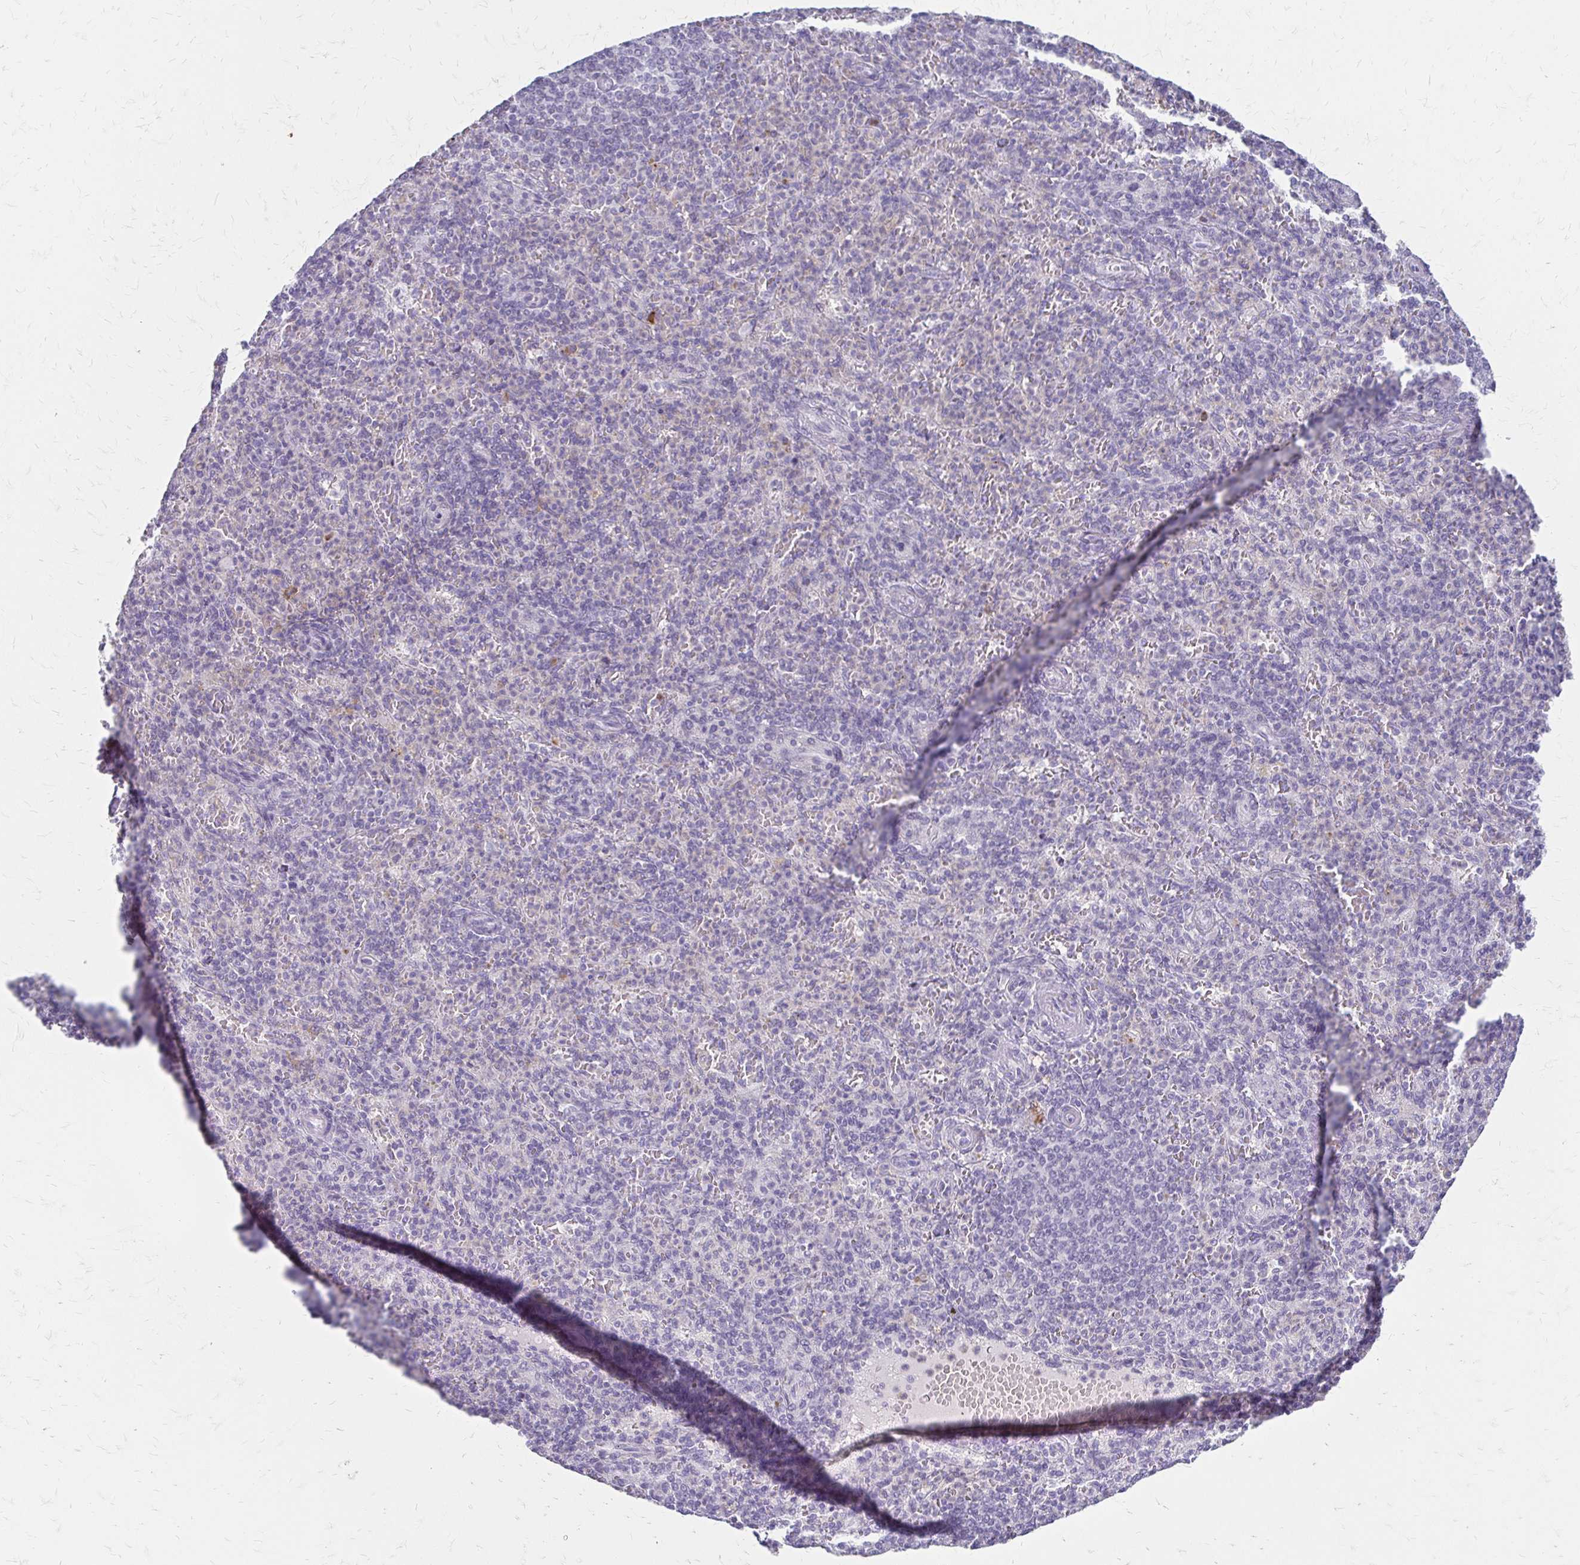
{"staining": {"intensity": "strong", "quantity": "<25%", "location": "cytoplasmic/membranous"}, "tissue": "spleen", "cell_type": "Cells in red pulp", "image_type": "normal", "snomed": [{"axis": "morphology", "description": "Normal tissue, NOS"}, {"axis": "topography", "description": "Spleen"}], "caption": "A brown stain highlights strong cytoplasmic/membranous positivity of a protein in cells in red pulp of normal human spleen.", "gene": "ACP5", "patient": {"sex": "female", "age": 74}}